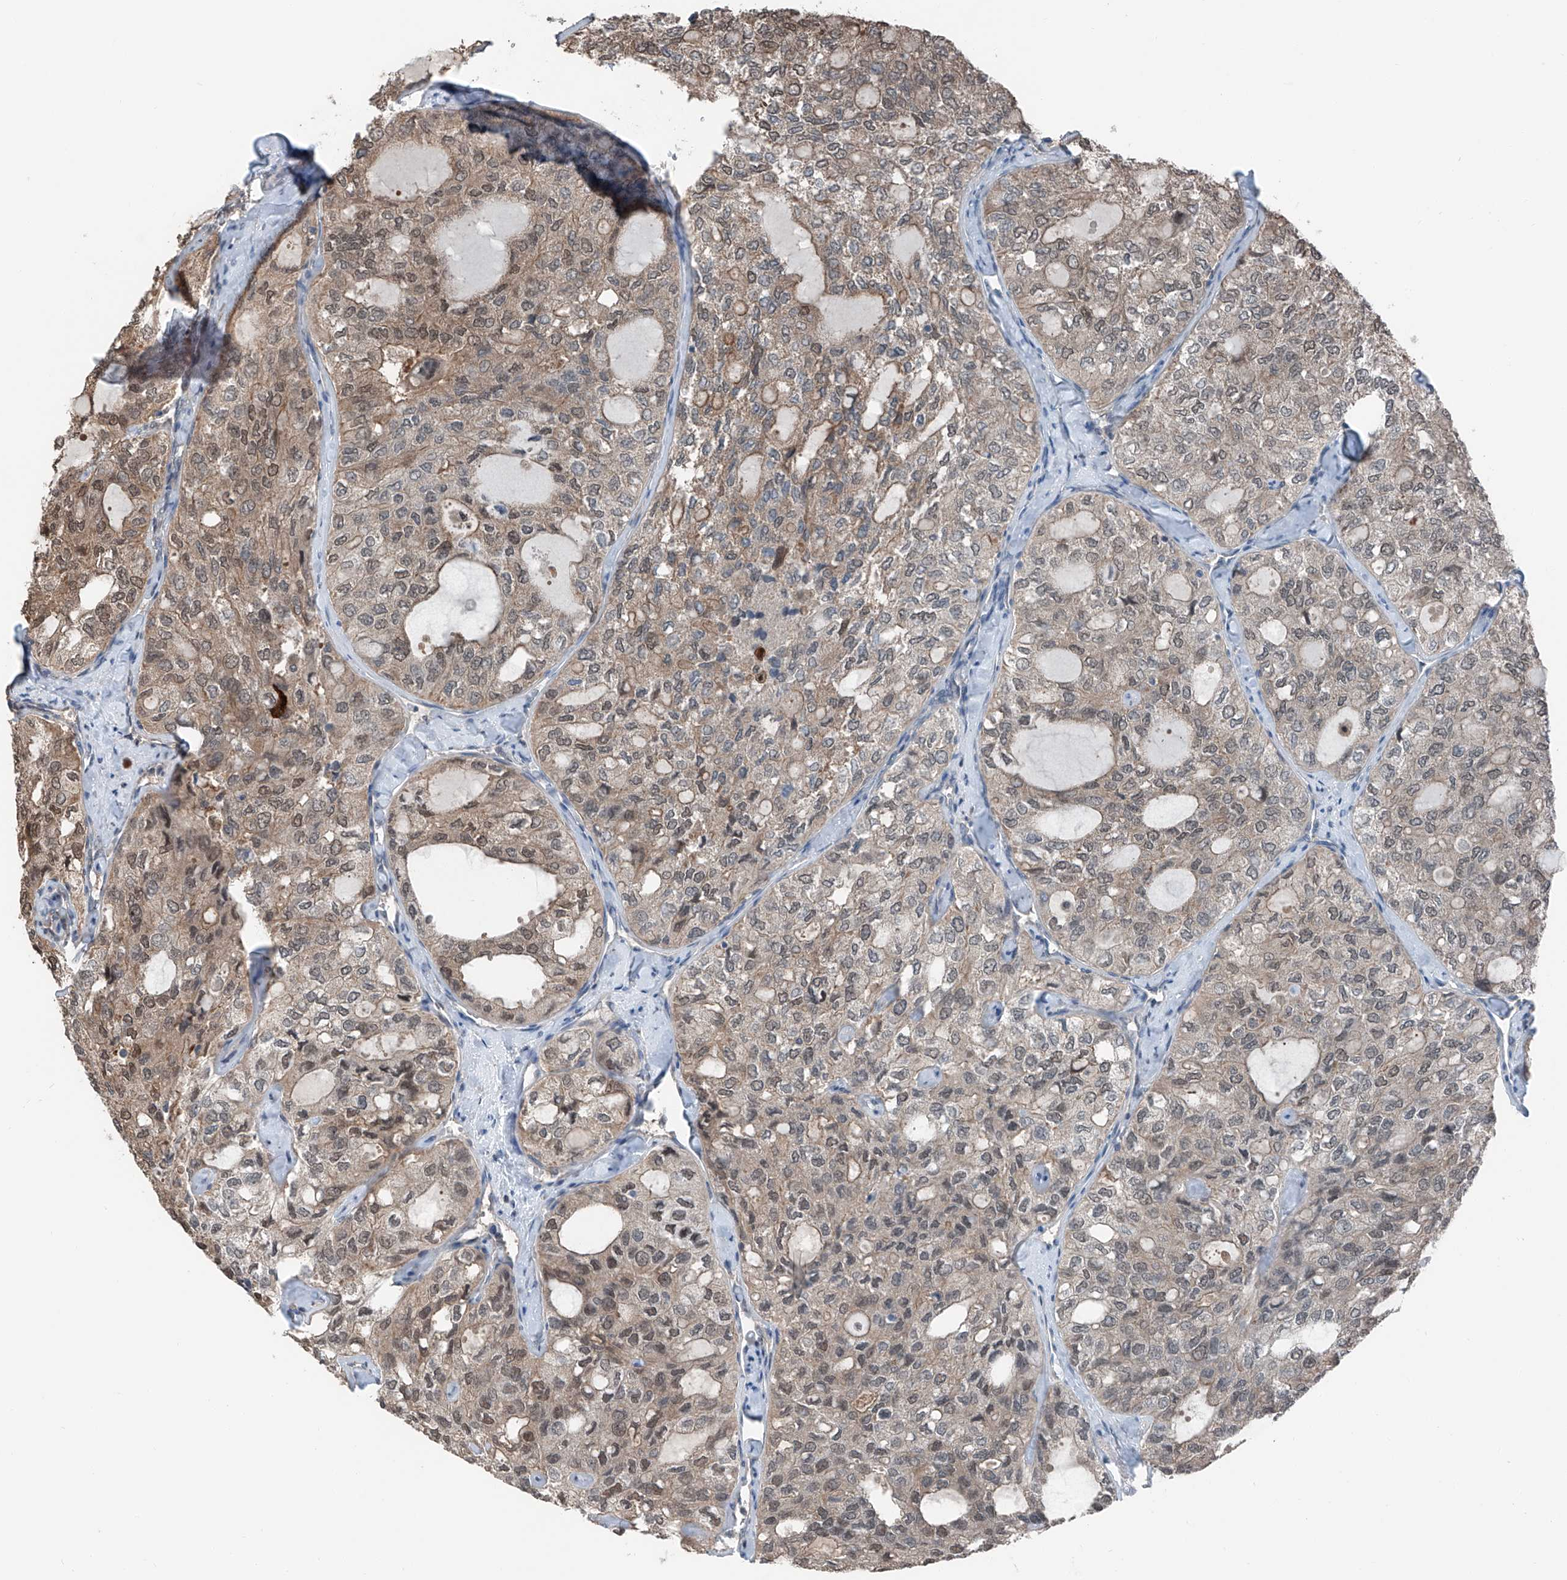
{"staining": {"intensity": "weak", "quantity": "25%-75%", "location": "cytoplasmic/membranous,nuclear"}, "tissue": "thyroid cancer", "cell_type": "Tumor cells", "image_type": "cancer", "snomed": [{"axis": "morphology", "description": "Follicular adenoma carcinoma, NOS"}, {"axis": "topography", "description": "Thyroid gland"}], "caption": "This is a micrograph of IHC staining of thyroid cancer, which shows weak expression in the cytoplasmic/membranous and nuclear of tumor cells.", "gene": "HSPA6", "patient": {"sex": "male", "age": 75}}